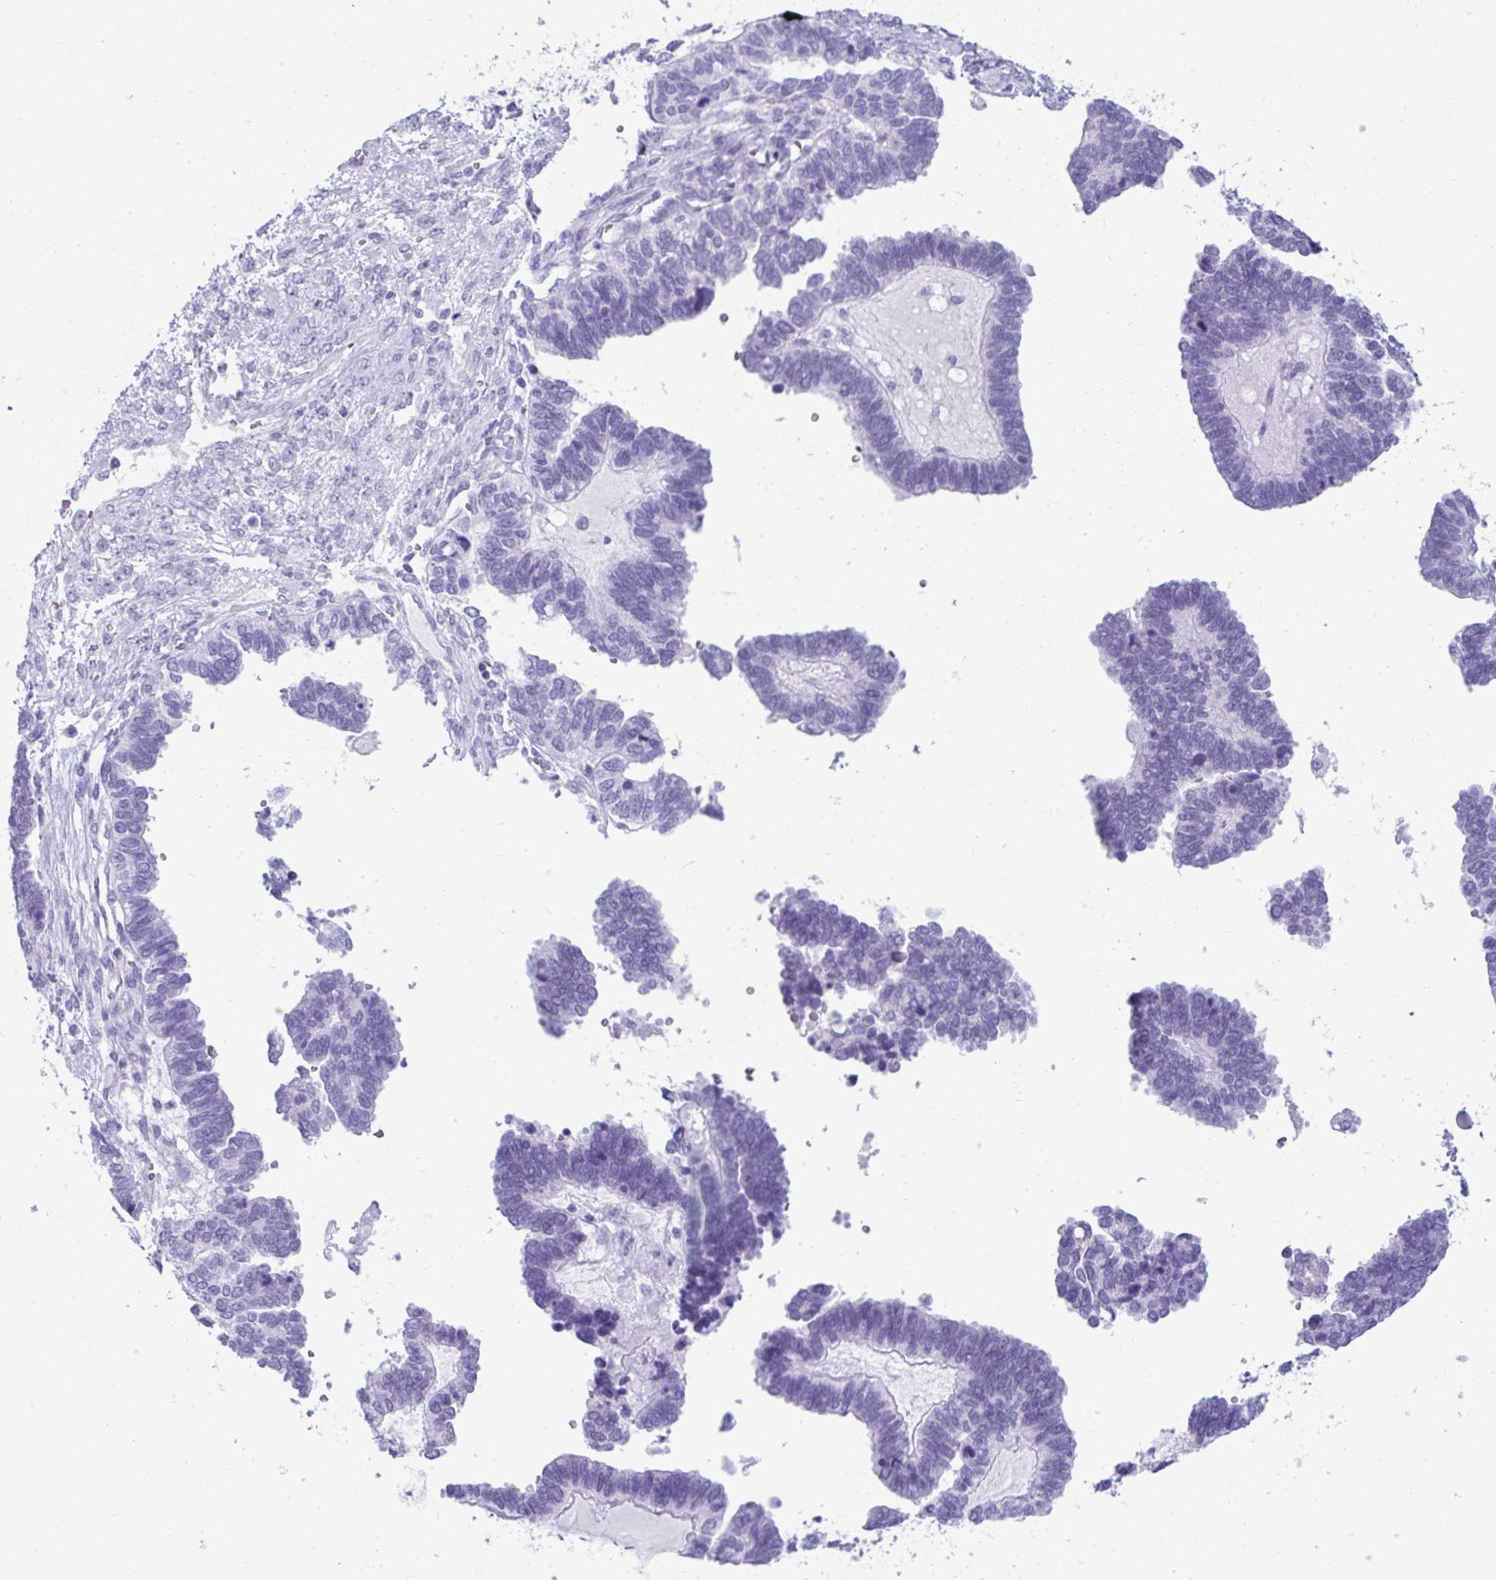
{"staining": {"intensity": "negative", "quantity": "none", "location": "none"}, "tissue": "ovarian cancer", "cell_type": "Tumor cells", "image_type": "cancer", "snomed": [{"axis": "morphology", "description": "Cystadenocarcinoma, serous, NOS"}, {"axis": "topography", "description": "Ovary"}], "caption": "Immunohistochemistry (IHC) of human serous cystadenocarcinoma (ovarian) displays no positivity in tumor cells. Brightfield microscopy of IHC stained with DAB (brown) and hematoxylin (blue), captured at high magnification.", "gene": "PSCA", "patient": {"sex": "female", "age": 51}}